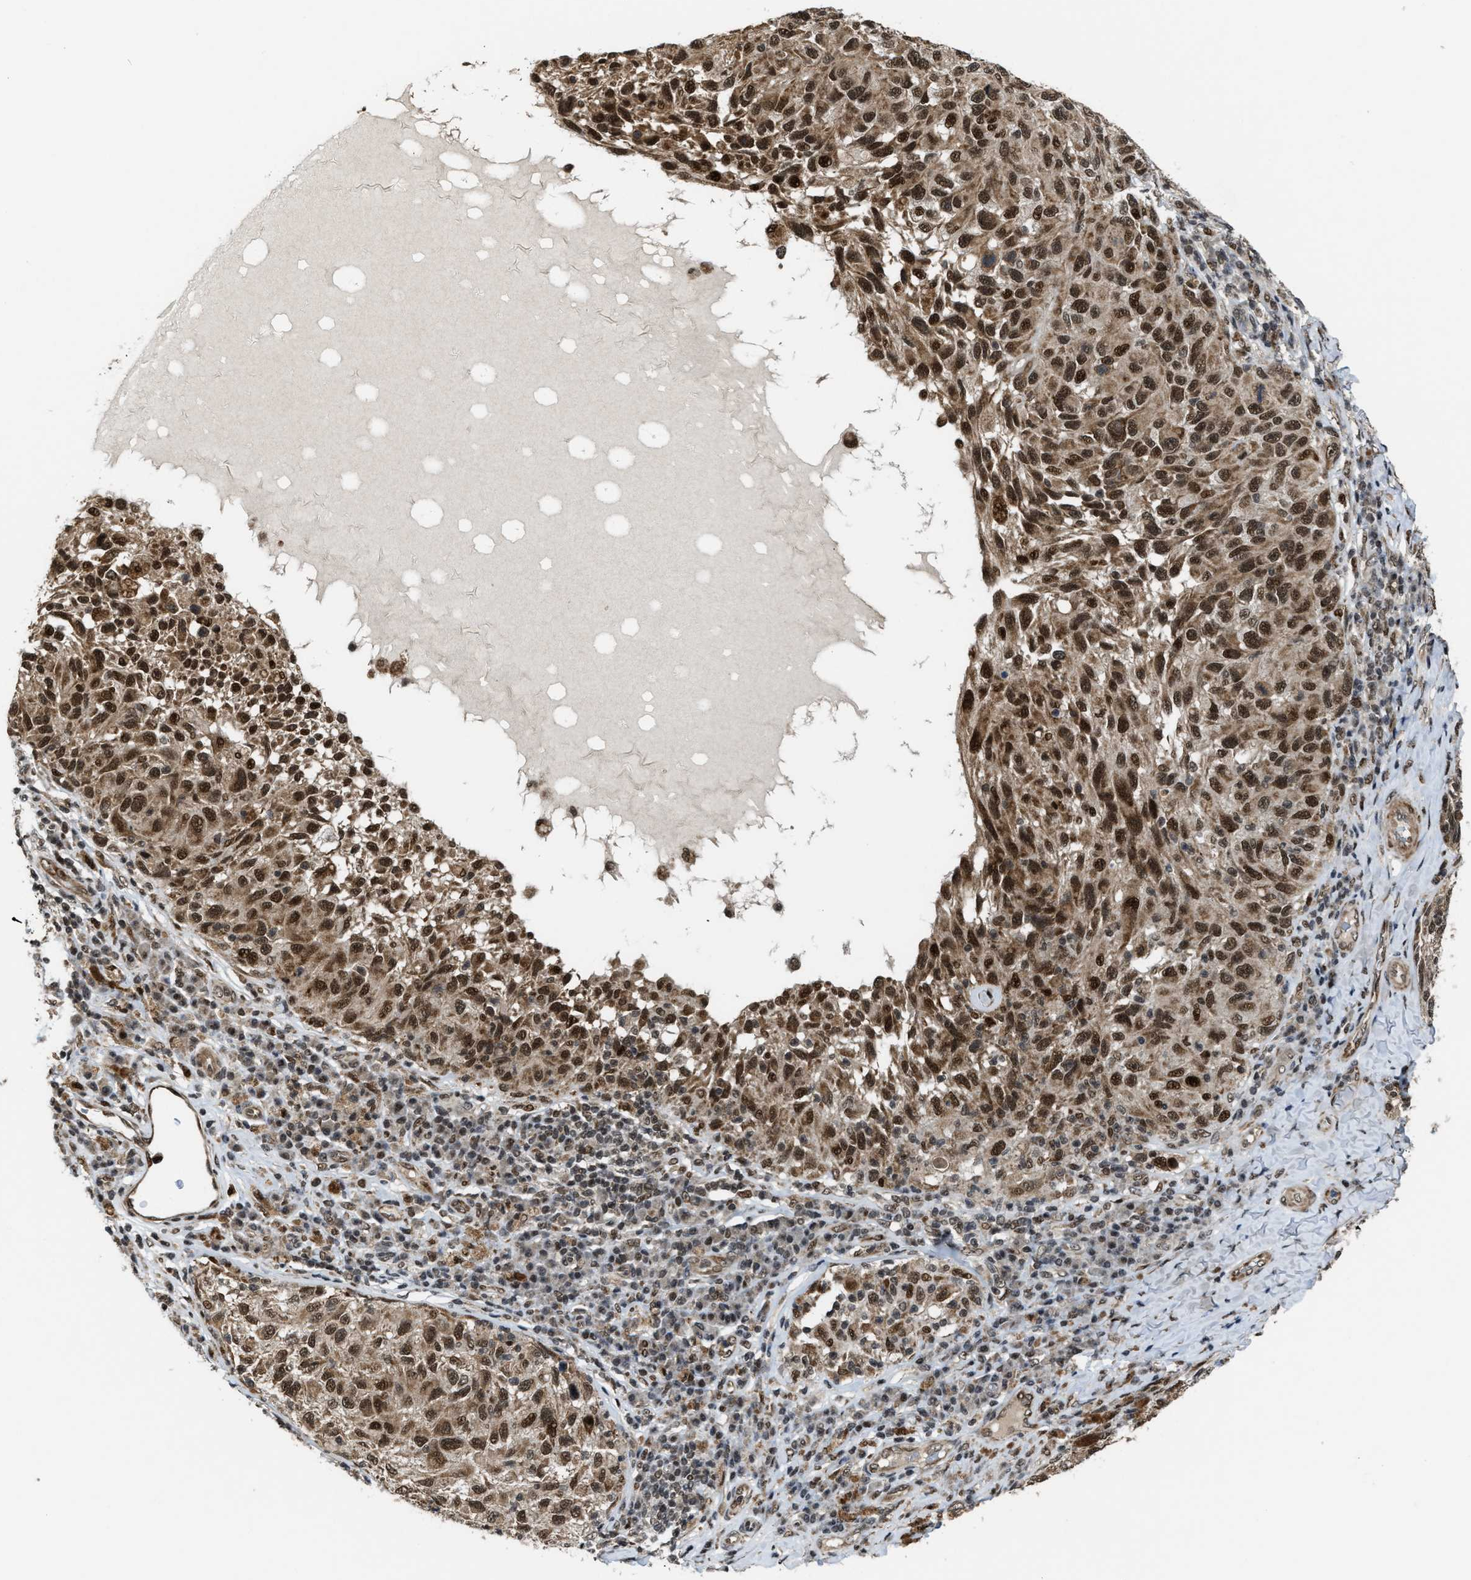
{"staining": {"intensity": "strong", "quantity": ">75%", "location": "cytoplasmic/membranous,nuclear"}, "tissue": "melanoma", "cell_type": "Tumor cells", "image_type": "cancer", "snomed": [{"axis": "morphology", "description": "Malignant melanoma, NOS"}, {"axis": "topography", "description": "Skin"}], "caption": "Immunohistochemical staining of human malignant melanoma exhibits high levels of strong cytoplasmic/membranous and nuclear protein staining in approximately >75% of tumor cells.", "gene": "ZNF250", "patient": {"sex": "female", "age": 73}}